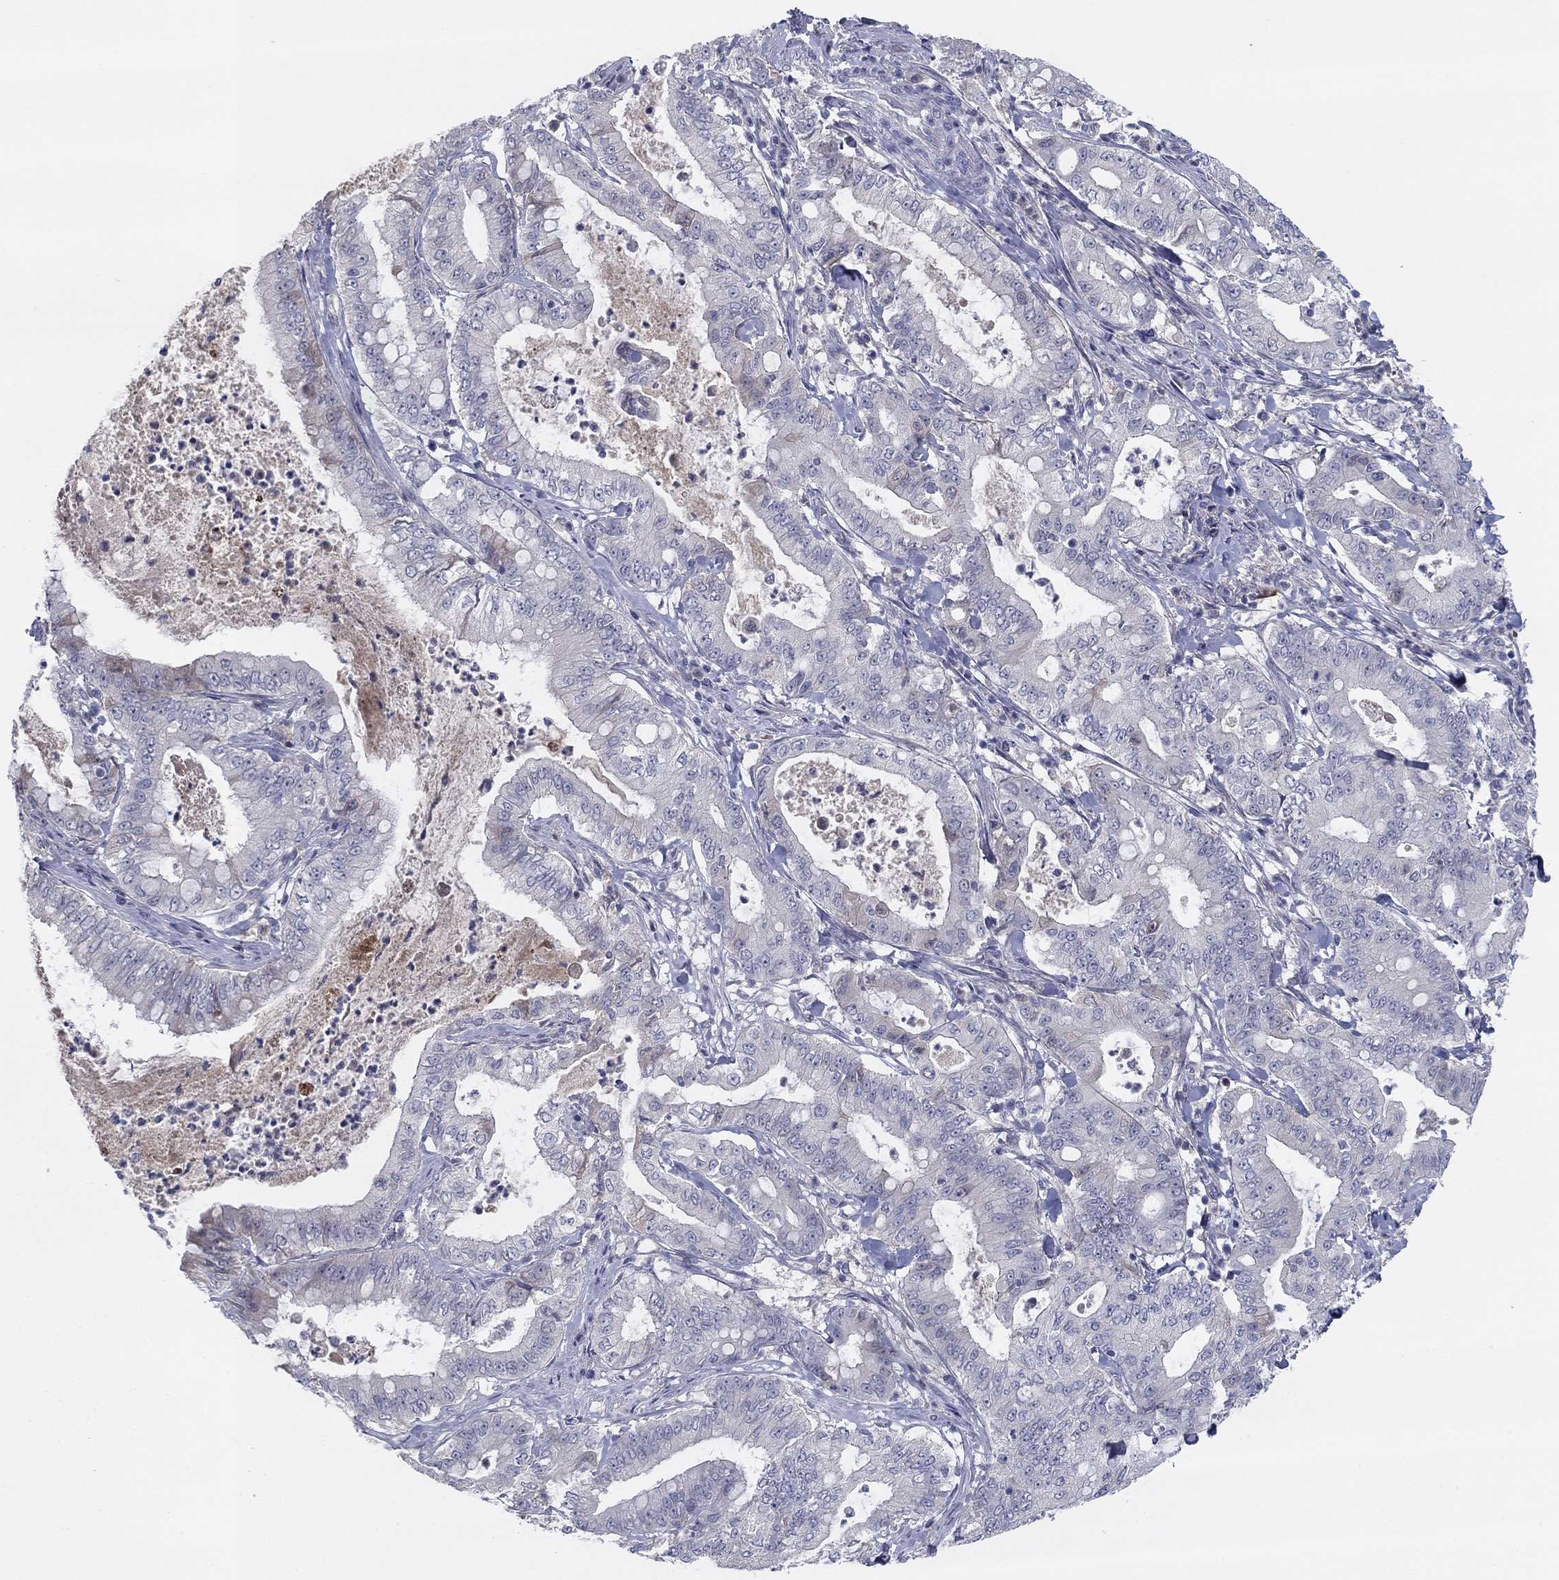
{"staining": {"intensity": "weak", "quantity": "<25%", "location": "cytoplasmic/membranous"}, "tissue": "pancreatic cancer", "cell_type": "Tumor cells", "image_type": "cancer", "snomed": [{"axis": "morphology", "description": "Adenocarcinoma, NOS"}, {"axis": "topography", "description": "Pancreas"}], "caption": "Immunohistochemistry (IHC) of human pancreatic cancer demonstrates no positivity in tumor cells.", "gene": "AMN1", "patient": {"sex": "male", "age": 71}}